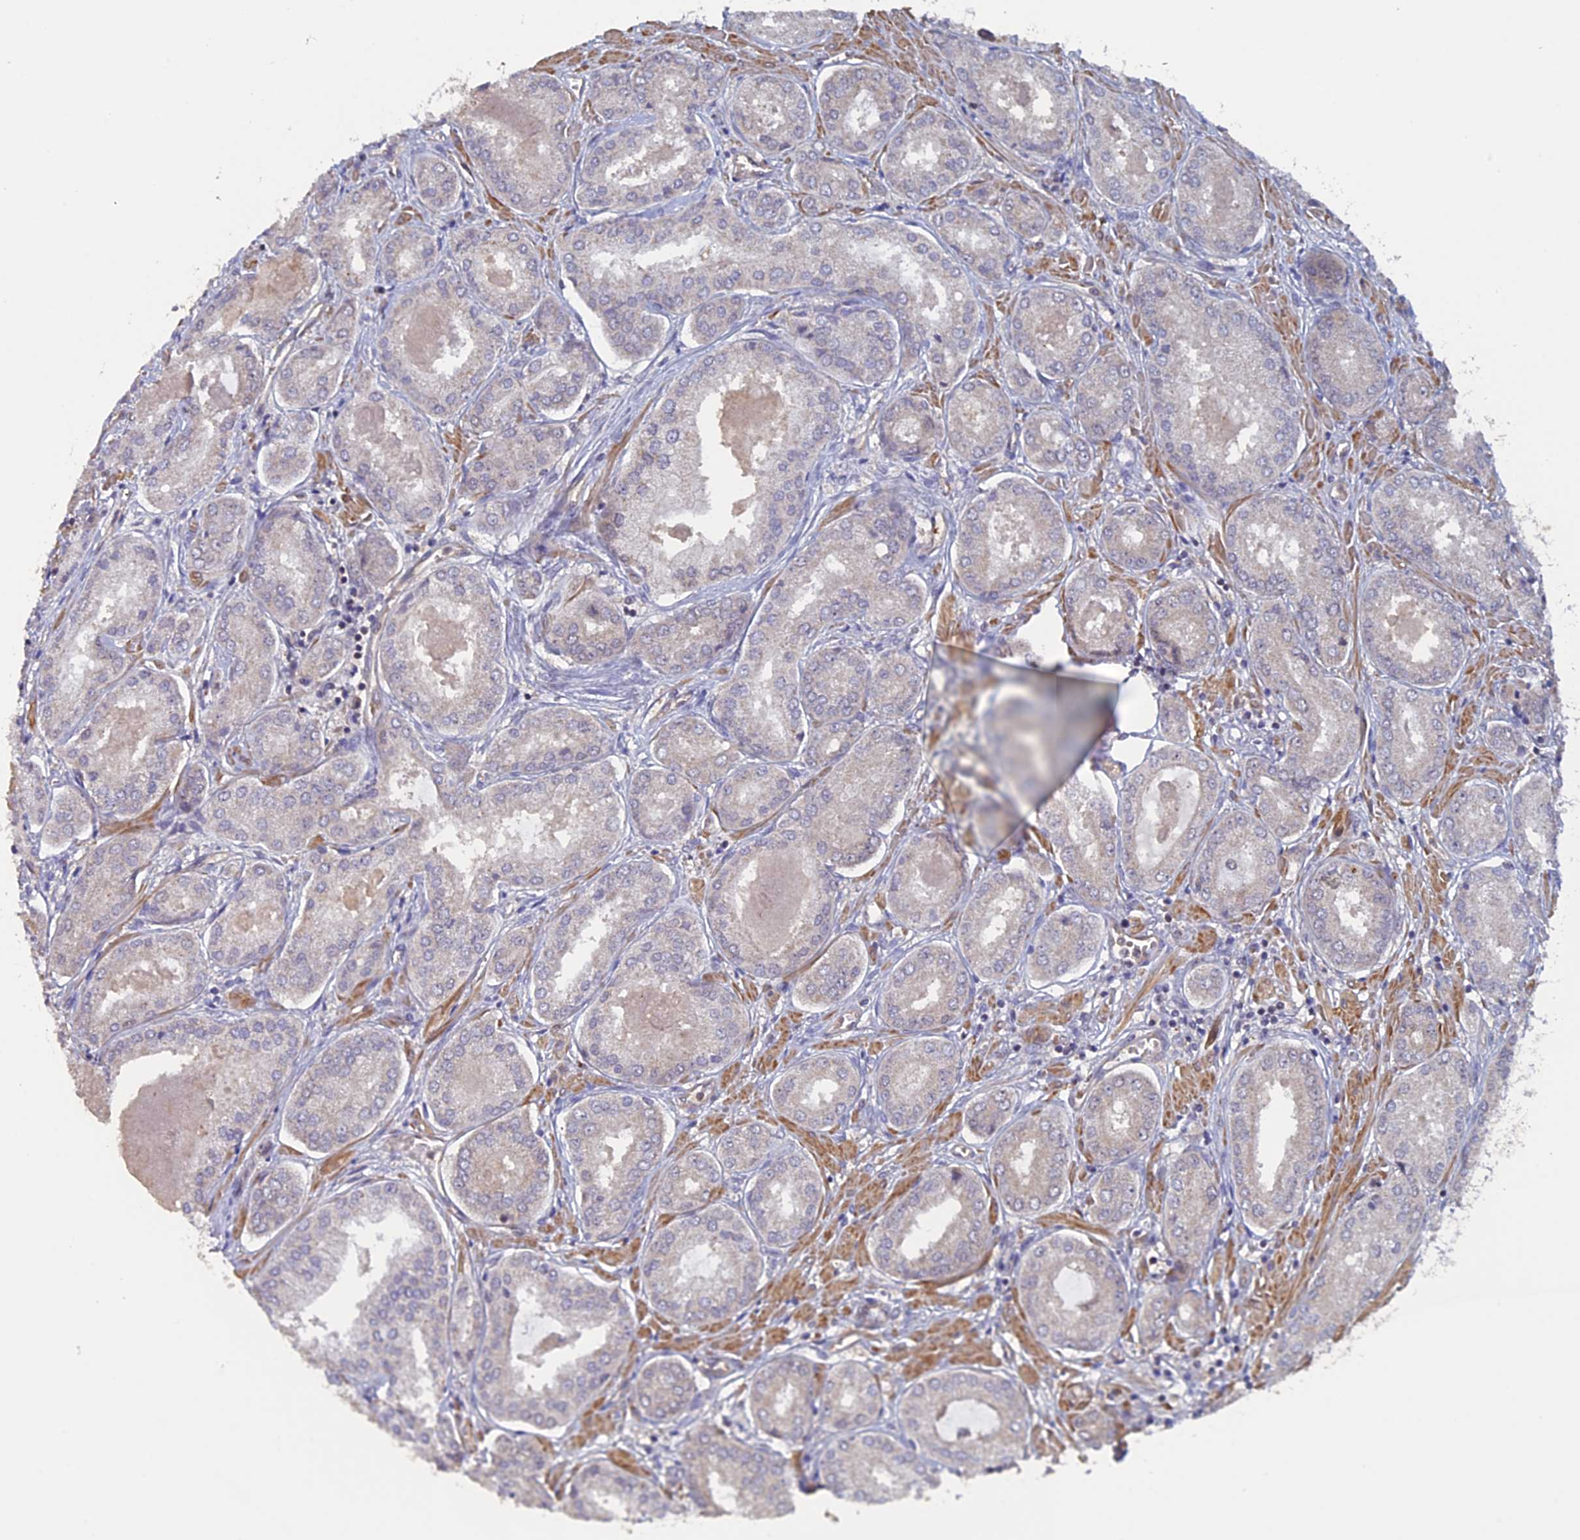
{"staining": {"intensity": "negative", "quantity": "none", "location": "none"}, "tissue": "prostate cancer", "cell_type": "Tumor cells", "image_type": "cancer", "snomed": [{"axis": "morphology", "description": "Adenocarcinoma, Low grade"}, {"axis": "topography", "description": "Prostate"}], "caption": "IHC micrograph of neoplastic tissue: prostate cancer stained with DAB (3,3'-diaminobenzidine) shows no significant protein positivity in tumor cells.", "gene": "FAM98C", "patient": {"sex": "male", "age": 68}}